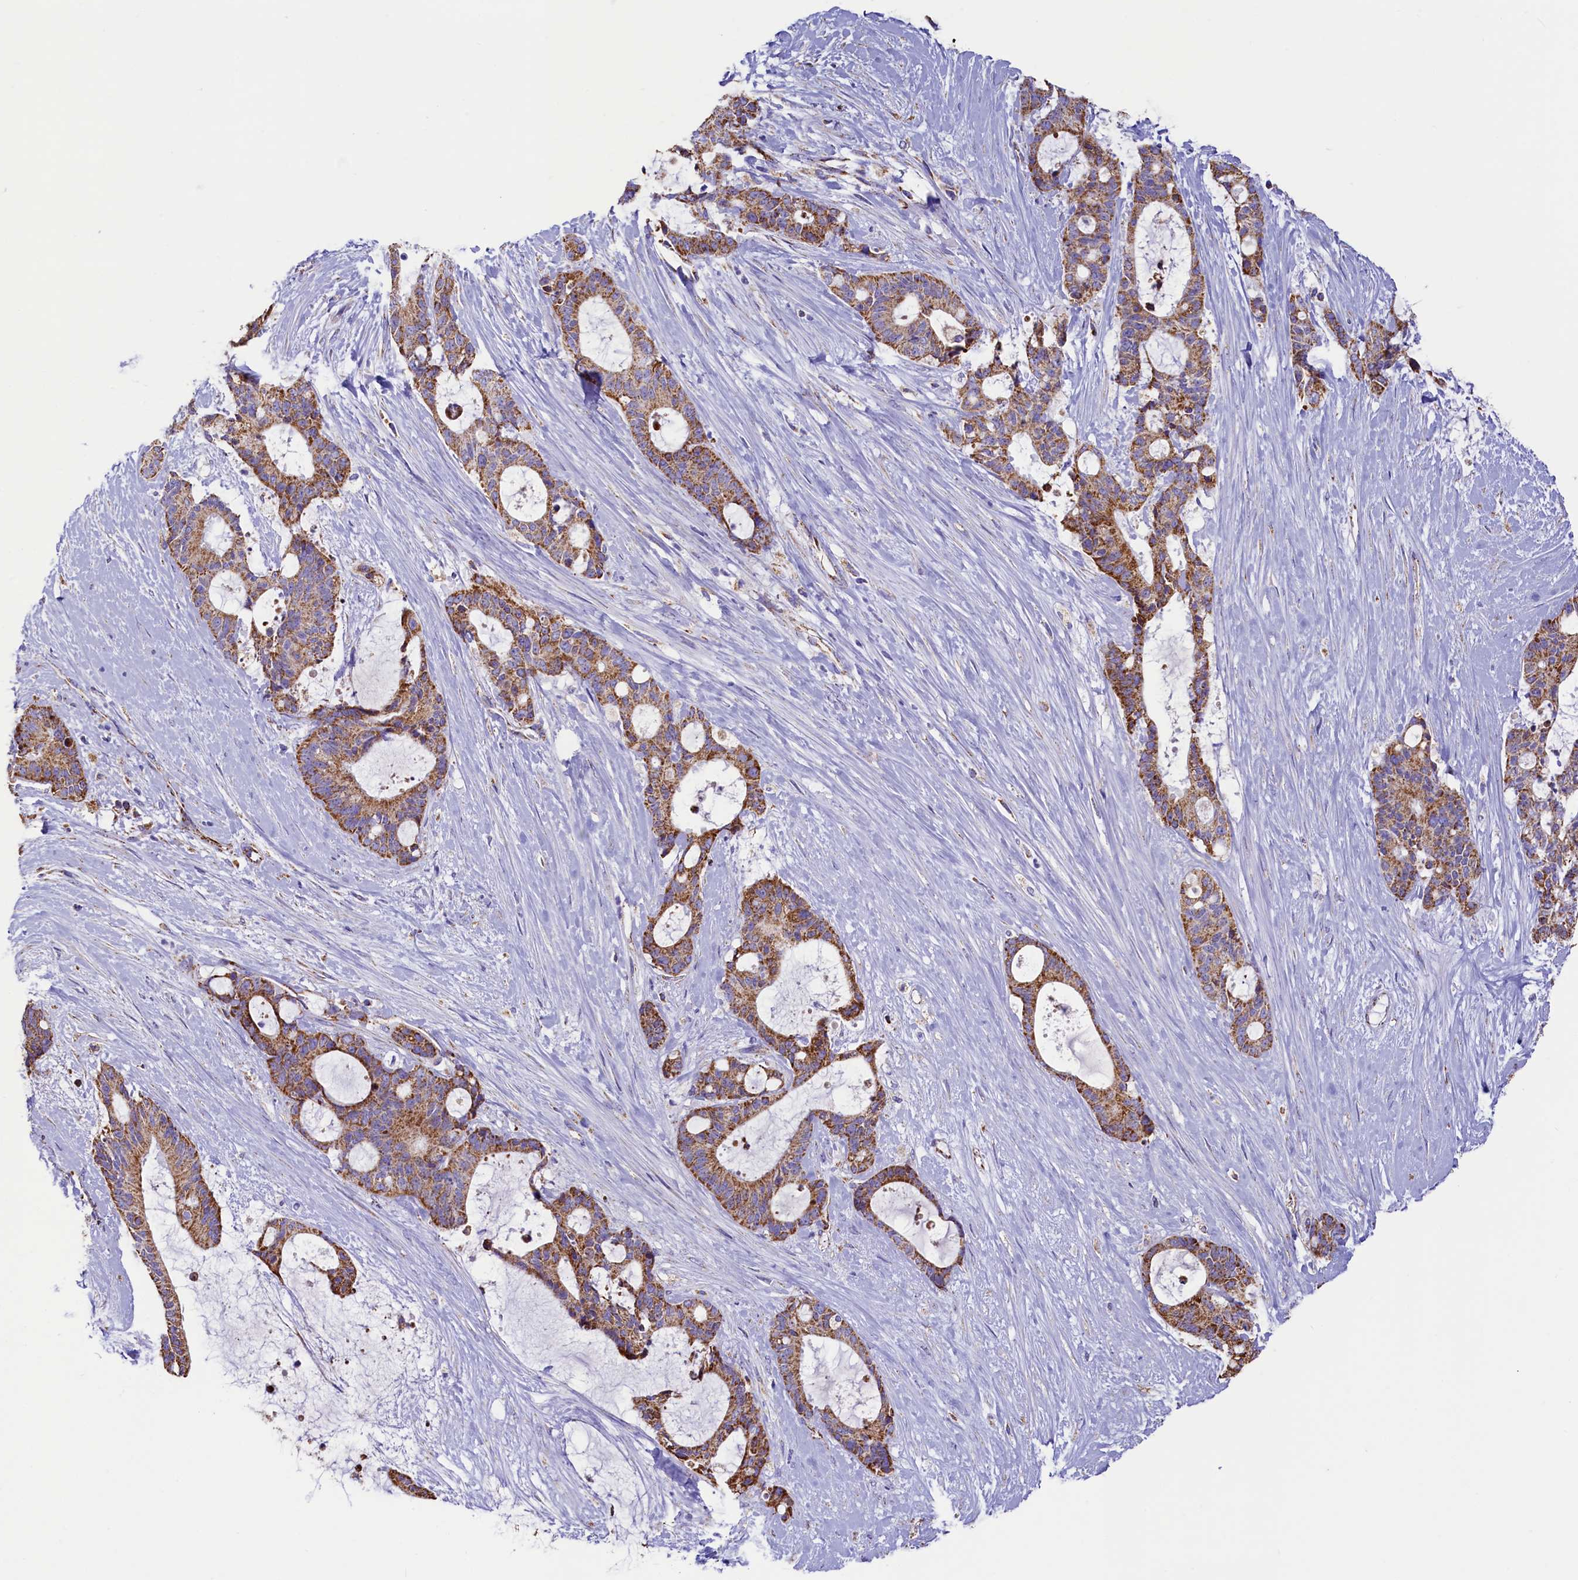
{"staining": {"intensity": "moderate", "quantity": ">75%", "location": "cytoplasmic/membranous"}, "tissue": "liver cancer", "cell_type": "Tumor cells", "image_type": "cancer", "snomed": [{"axis": "morphology", "description": "Normal tissue, NOS"}, {"axis": "morphology", "description": "Cholangiocarcinoma"}, {"axis": "topography", "description": "Liver"}, {"axis": "topography", "description": "Peripheral nerve tissue"}], "caption": "Approximately >75% of tumor cells in human liver cholangiocarcinoma reveal moderate cytoplasmic/membranous protein expression as visualized by brown immunohistochemical staining.", "gene": "IDH3A", "patient": {"sex": "female", "age": 73}}